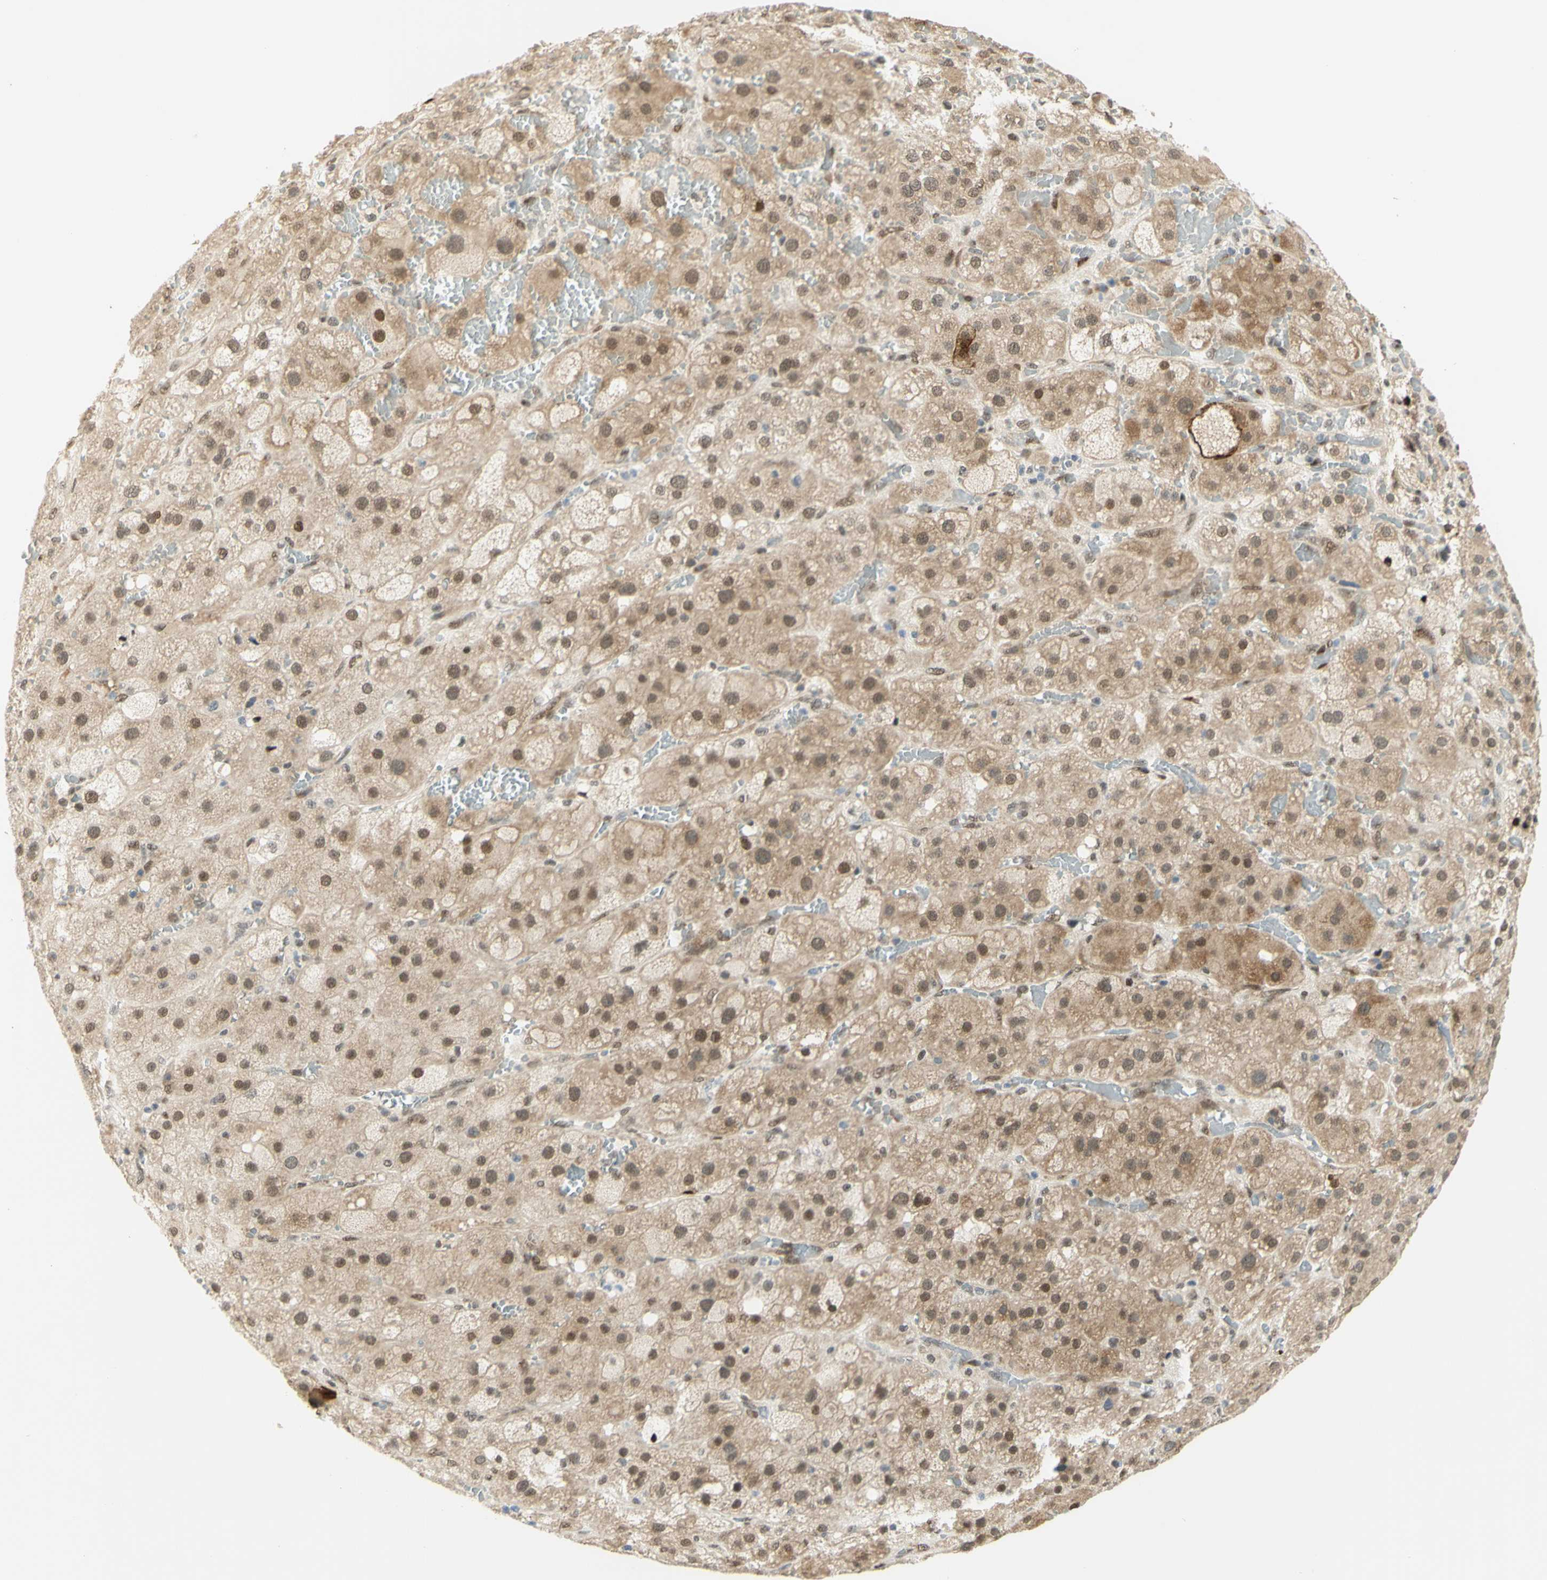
{"staining": {"intensity": "moderate", "quantity": ">75%", "location": "cytoplasmic/membranous,nuclear"}, "tissue": "adrenal gland", "cell_type": "Glandular cells", "image_type": "normal", "snomed": [{"axis": "morphology", "description": "Normal tissue, NOS"}, {"axis": "topography", "description": "Adrenal gland"}], "caption": "Glandular cells demonstrate medium levels of moderate cytoplasmic/membranous,nuclear expression in approximately >75% of cells in normal human adrenal gland.", "gene": "DDX1", "patient": {"sex": "female", "age": 47}}